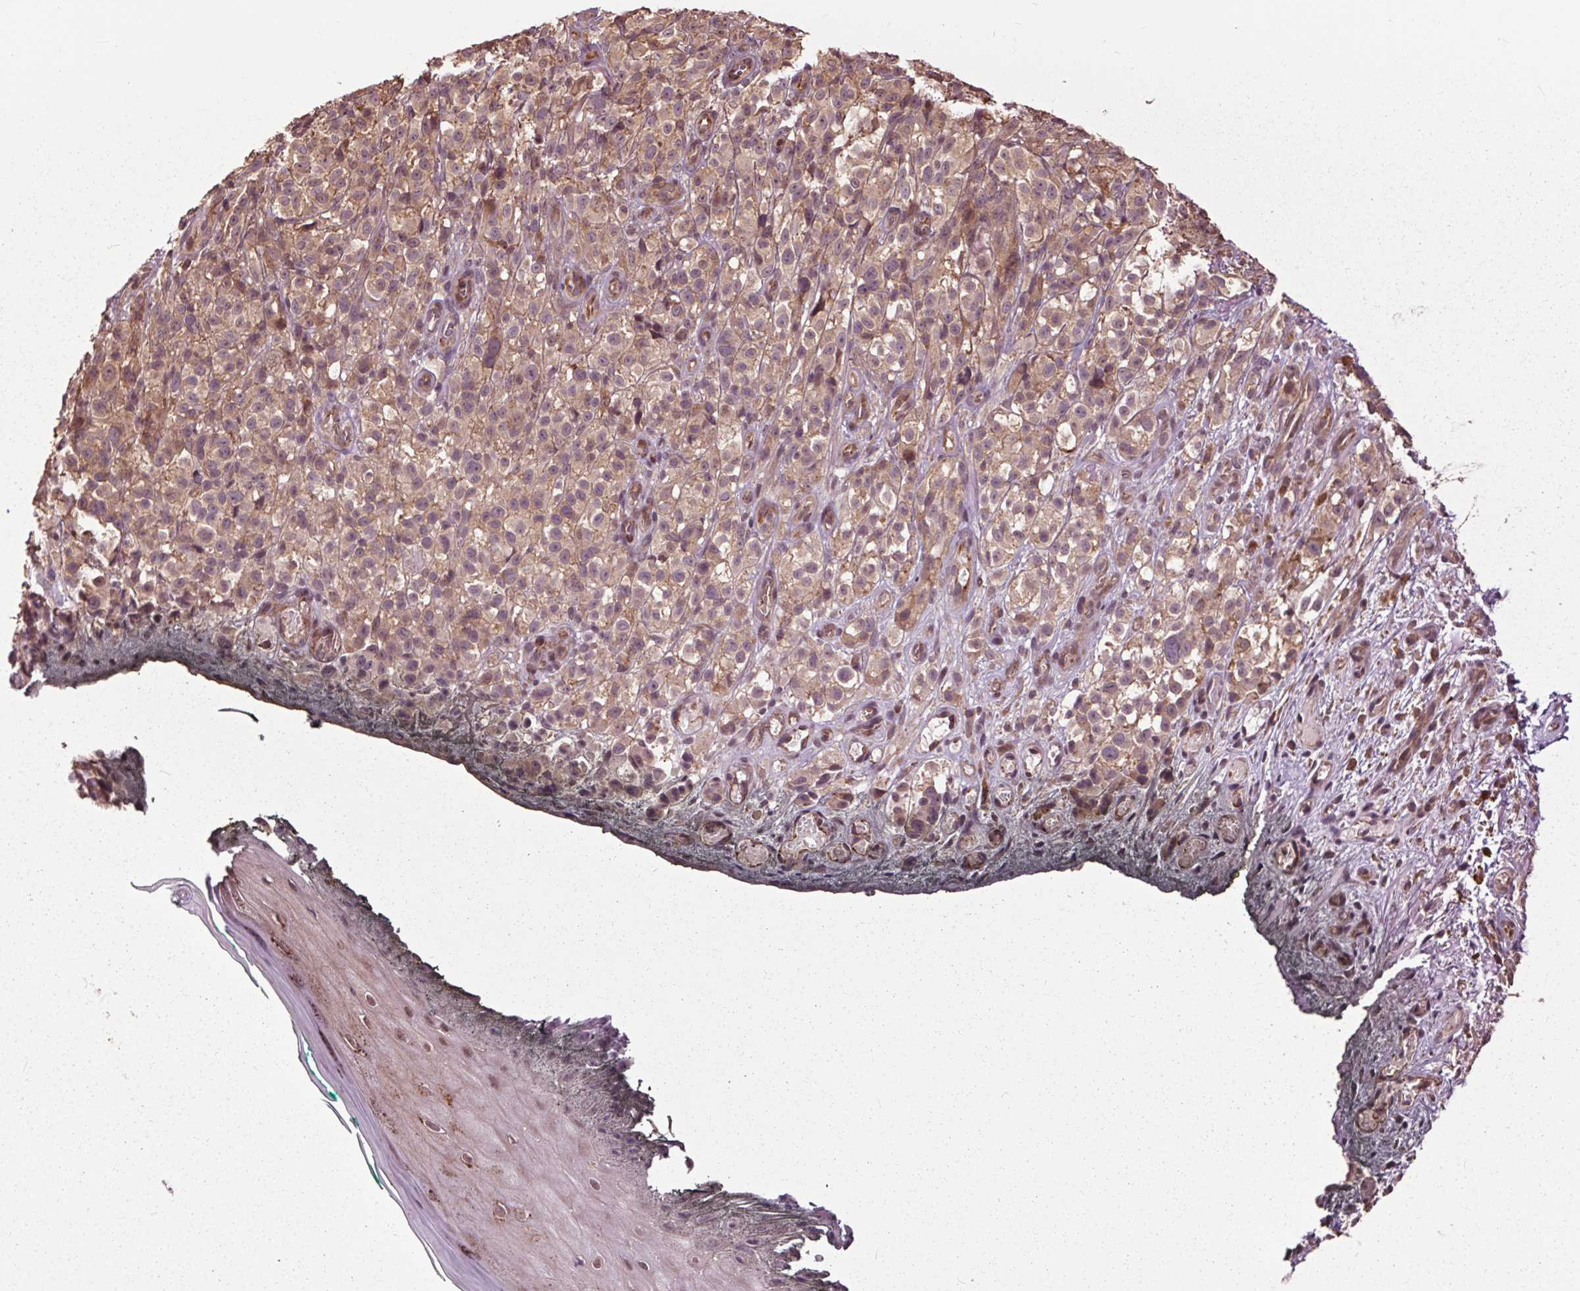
{"staining": {"intensity": "weak", "quantity": ">75%", "location": "cytoplasmic/membranous"}, "tissue": "melanoma", "cell_type": "Tumor cells", "image_type": "cancer", "snomed": [{"axis": "morphology", "description": "Malignant melanoma, NOS"}, {"axis": "topography", "description": "Skin"}], "caption": "Immunohistochemical staining of melanoma shows low levels of weak cytoplasmic/membranous expression in about >75% of tumor cells. The staining was performed using DAB (3,3'-diaminobenzidine), with brown indicating positive protein expression. Nuclei are stained blue with hematoxylin.", "gene": "CEP95", "patient": {"sex": "female", "age": 85}}